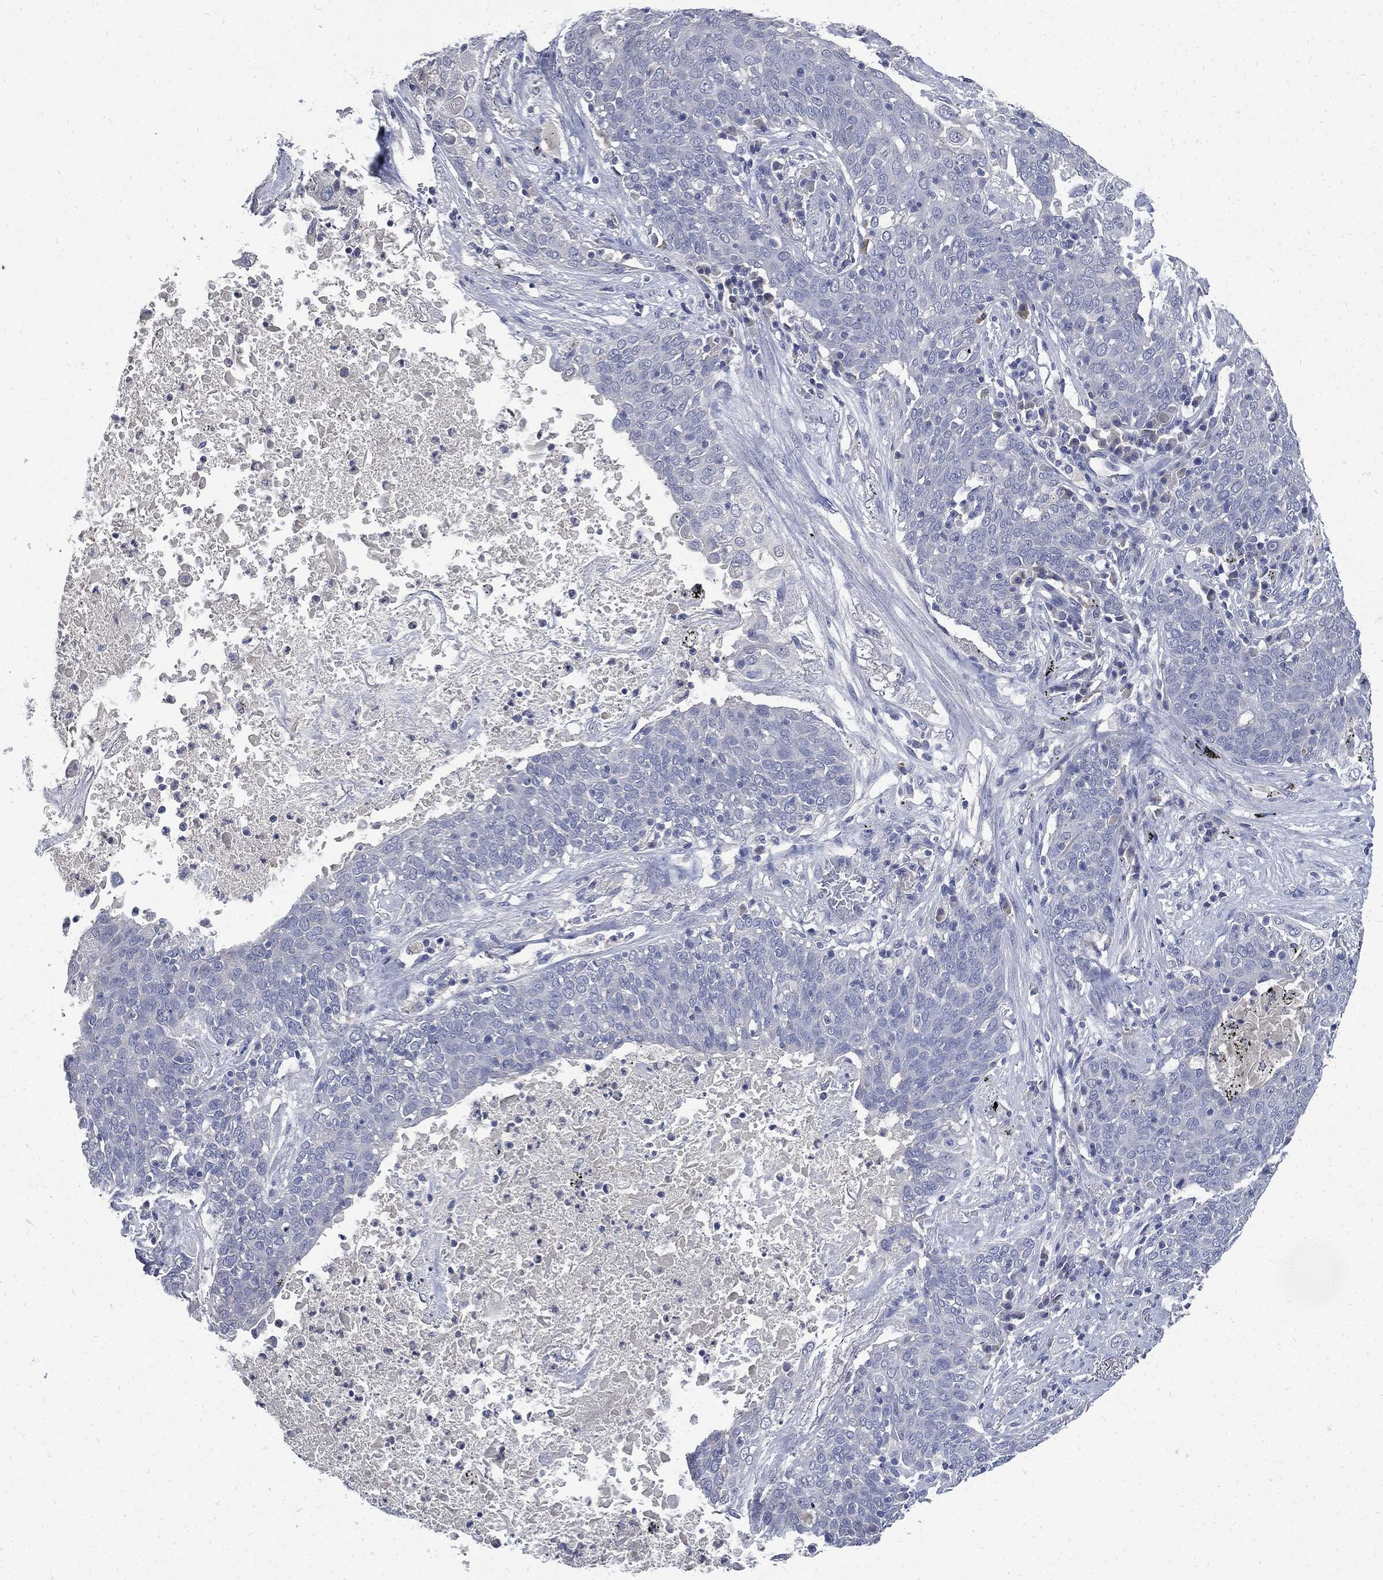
{"staining": {"intensity": "negative", "quantity": "none", "location": "none"}, "tissue": "lung cancer", "cell_type": "Tumor cells", "image_type": "cancer", "snomed": [{"axis": "morphology", "description": "Squamous cell carcinoma, NOS"}, {"axis": "topography", "description": "Lung"}], "caption": "Immunohistochemistry (IHC) histopathology image of neoplastic tissue: human lung cancer stained with DAB (3,3'-diaminobenzidine) displays no significant protein positivity in tumor cells.", "gene": "CPE", "patient": {"sex": "male", "age": 82}}